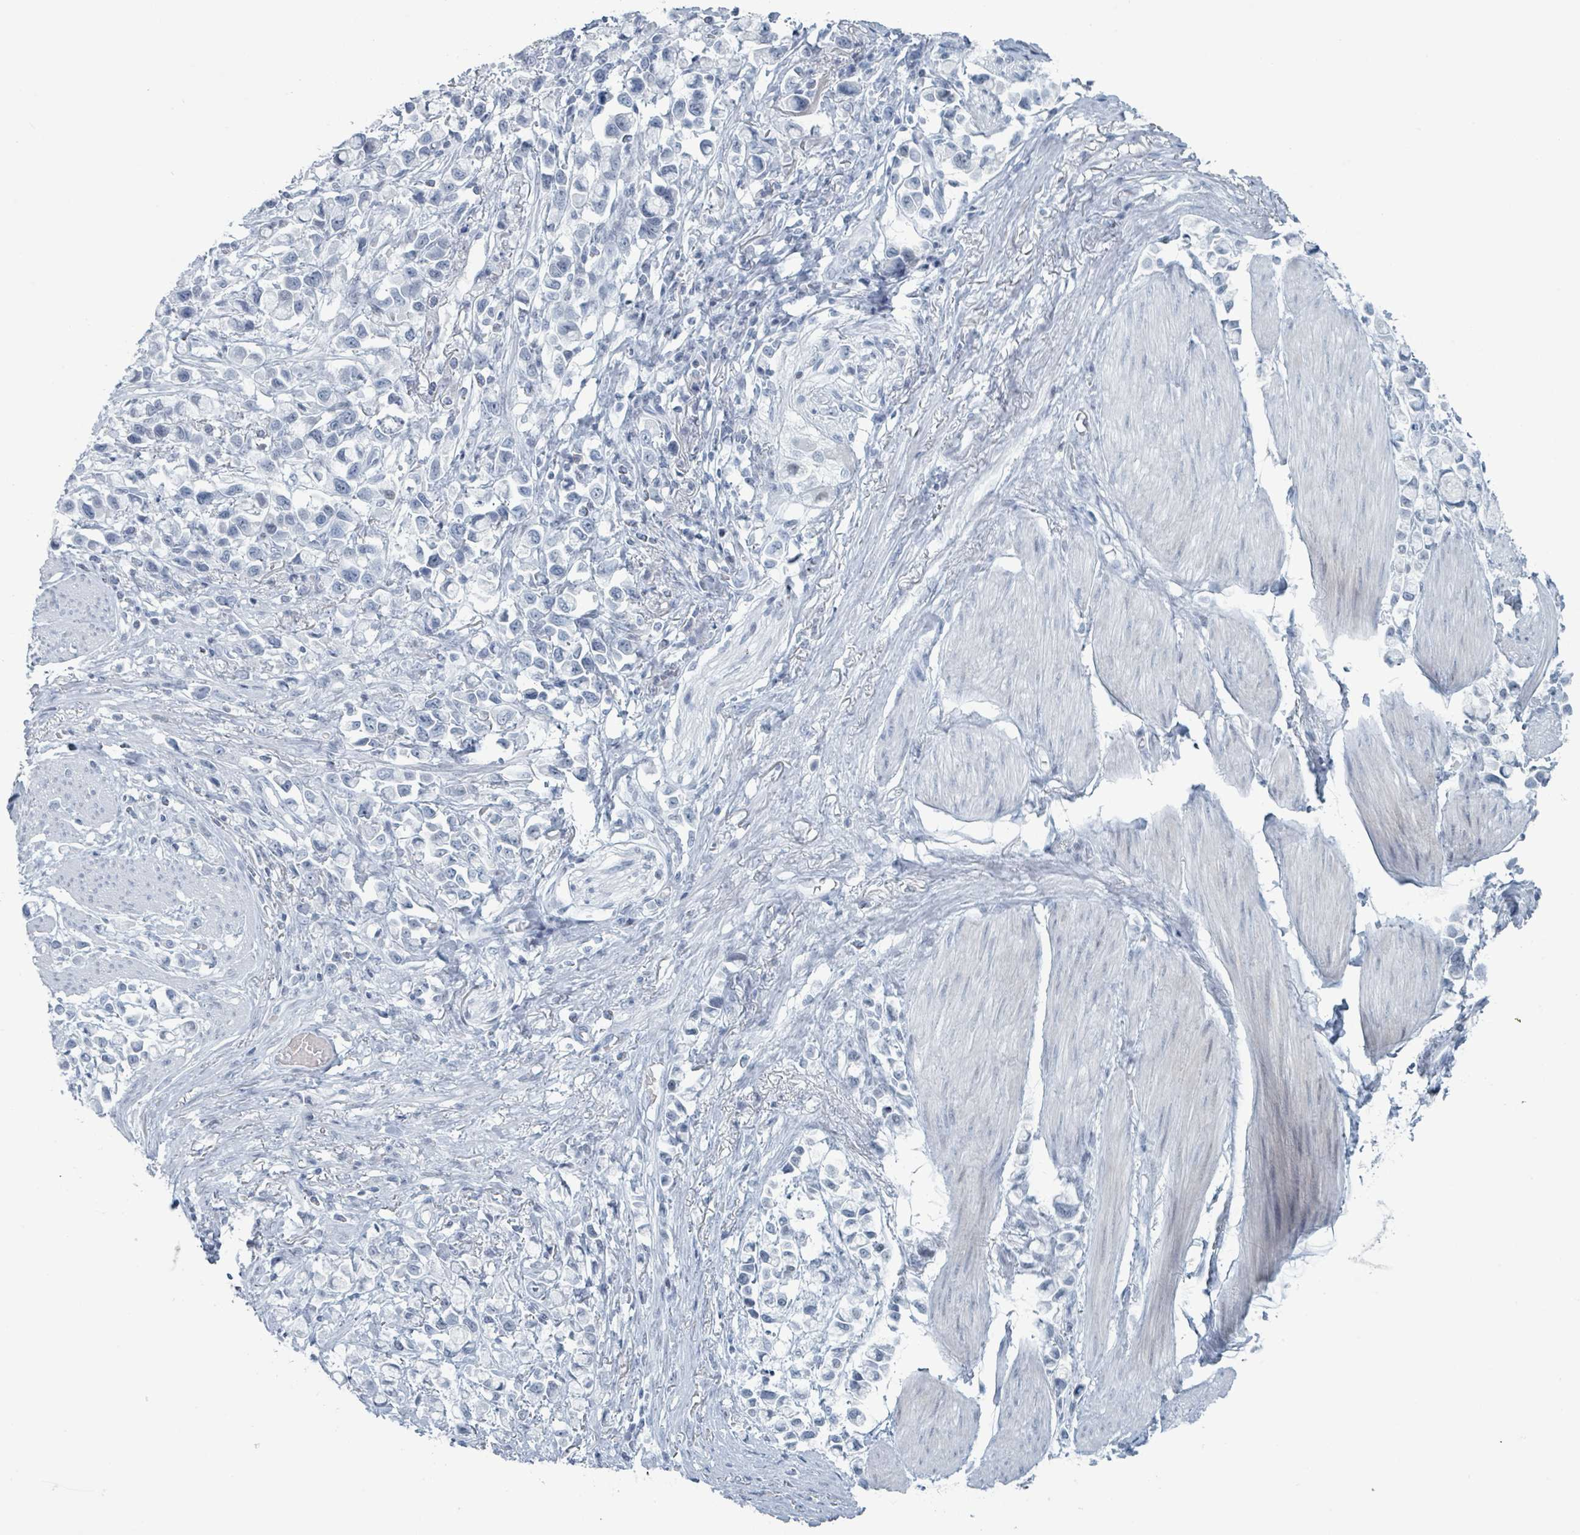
{"staining": {"intensity": "negative", "quantity": "none", "location": "none"}, "tissue": "stomach cancer", "cell_type": "Tumor cells", "image_type": "cancer", "snomed": [{"axis": "morphology", "description": "Adenocarcinoma, NOS"}, {"axis": "topography", "description": "Stomach"}], "caption": "High power microscopy image of an immunohistochemistry (IHC) photomicrograph of stomach adenocarcinoma, revealing no significant positivity in tumor cells. (DAB (3,3'-diaminobenzidine) immunohistochemistry (IHC), high magnification).", "gene": "GPR15LG", "patient": {"sex": "female", "age": 81}}